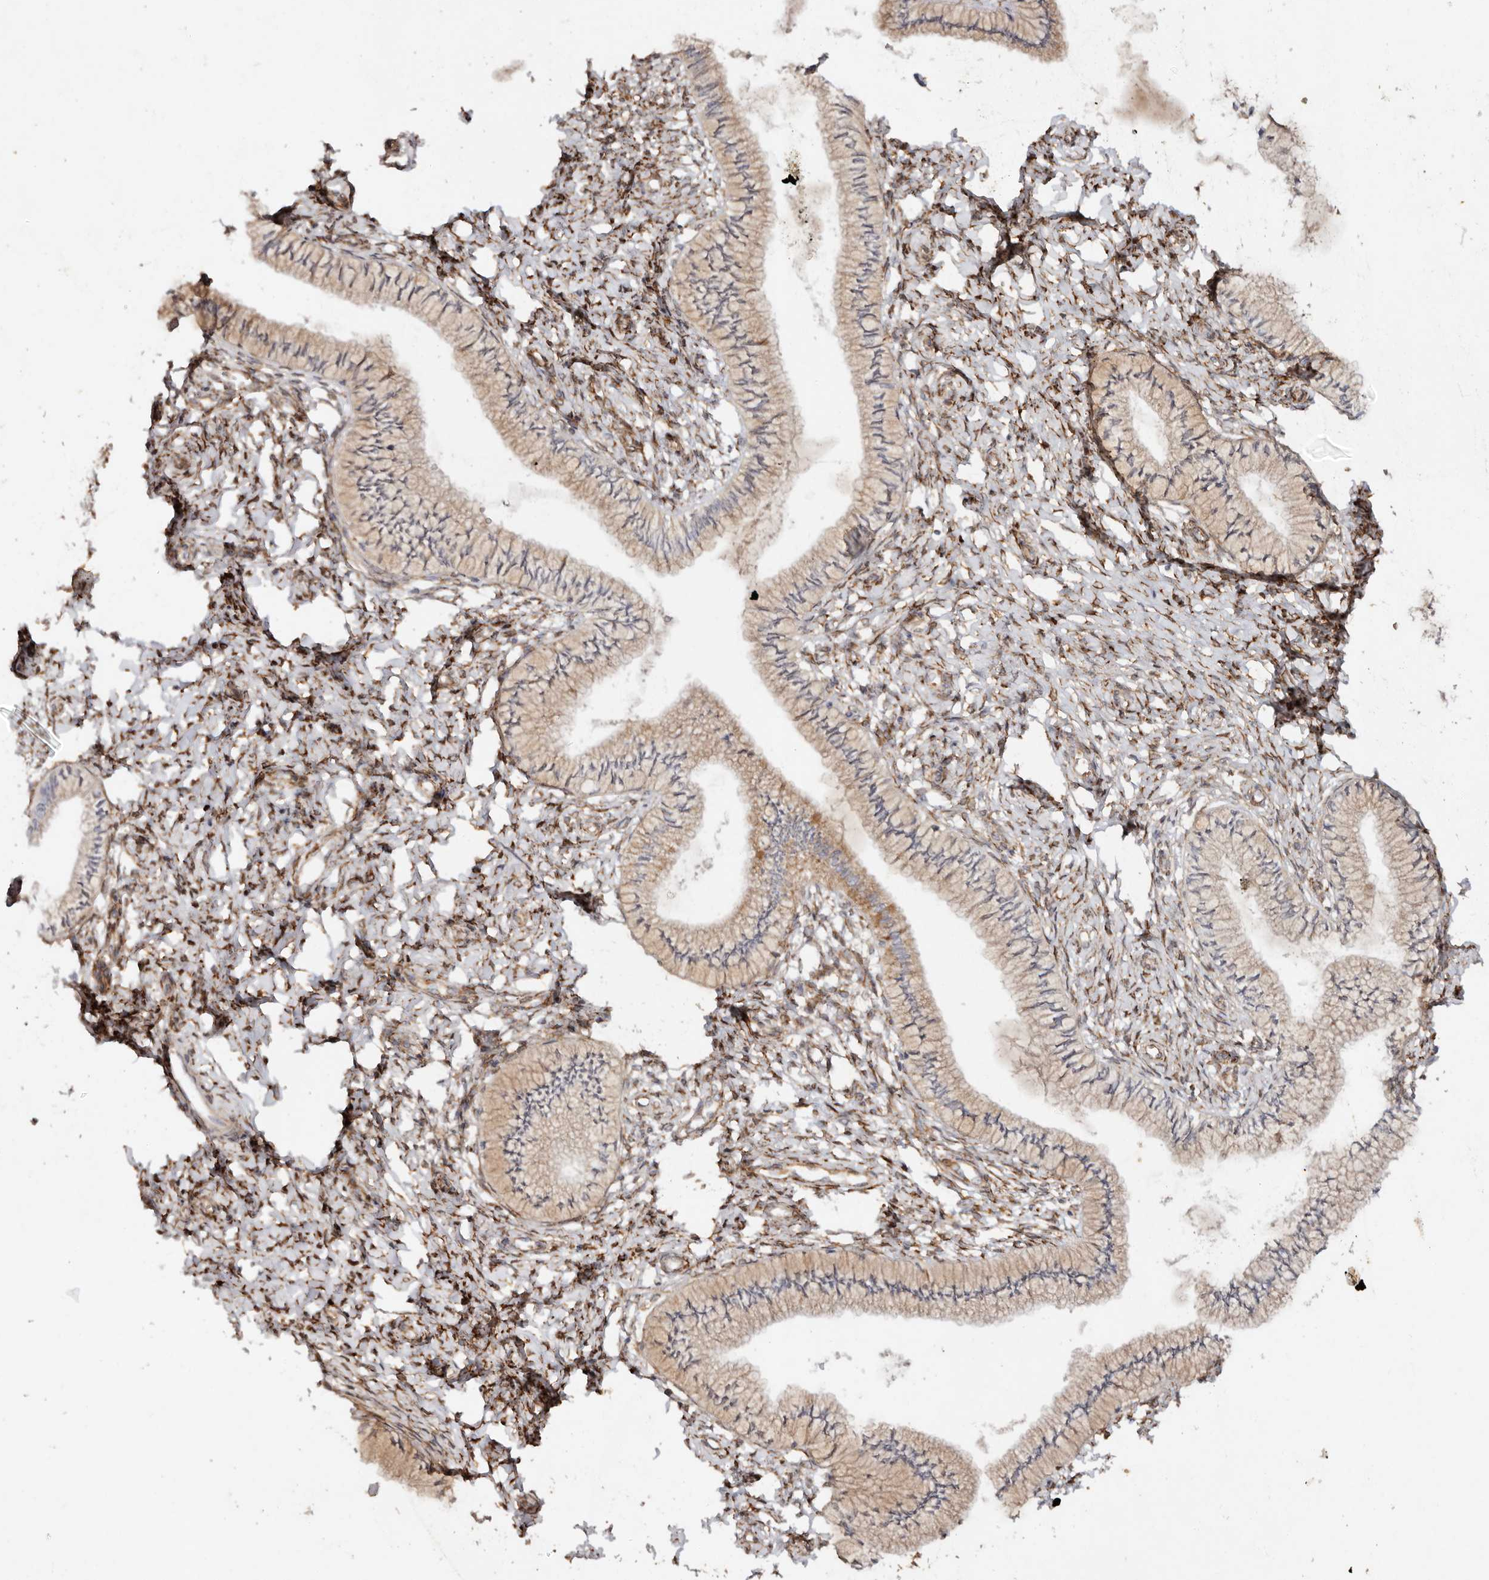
{"staining": {"intensity": "weak", "quantity": ">75%", "location": "cytoplasmic/membranous"}, "tissue": "cervix", "cell_type": "Glandular cells", "image_type": "normal", "snomed": [{"axis": "morphology", "description": "Normal tissue, NOS"}, {"axis": "topography", "description": "Cervix"}], "caption": "Weak cytoplasmic/membranous positivity for a protein is present in about >75% of glandular cells of normal cervix using immunohistochemistry.", "gene": "SERPINH1", "patient": {"sex": "female", "age": 36}}